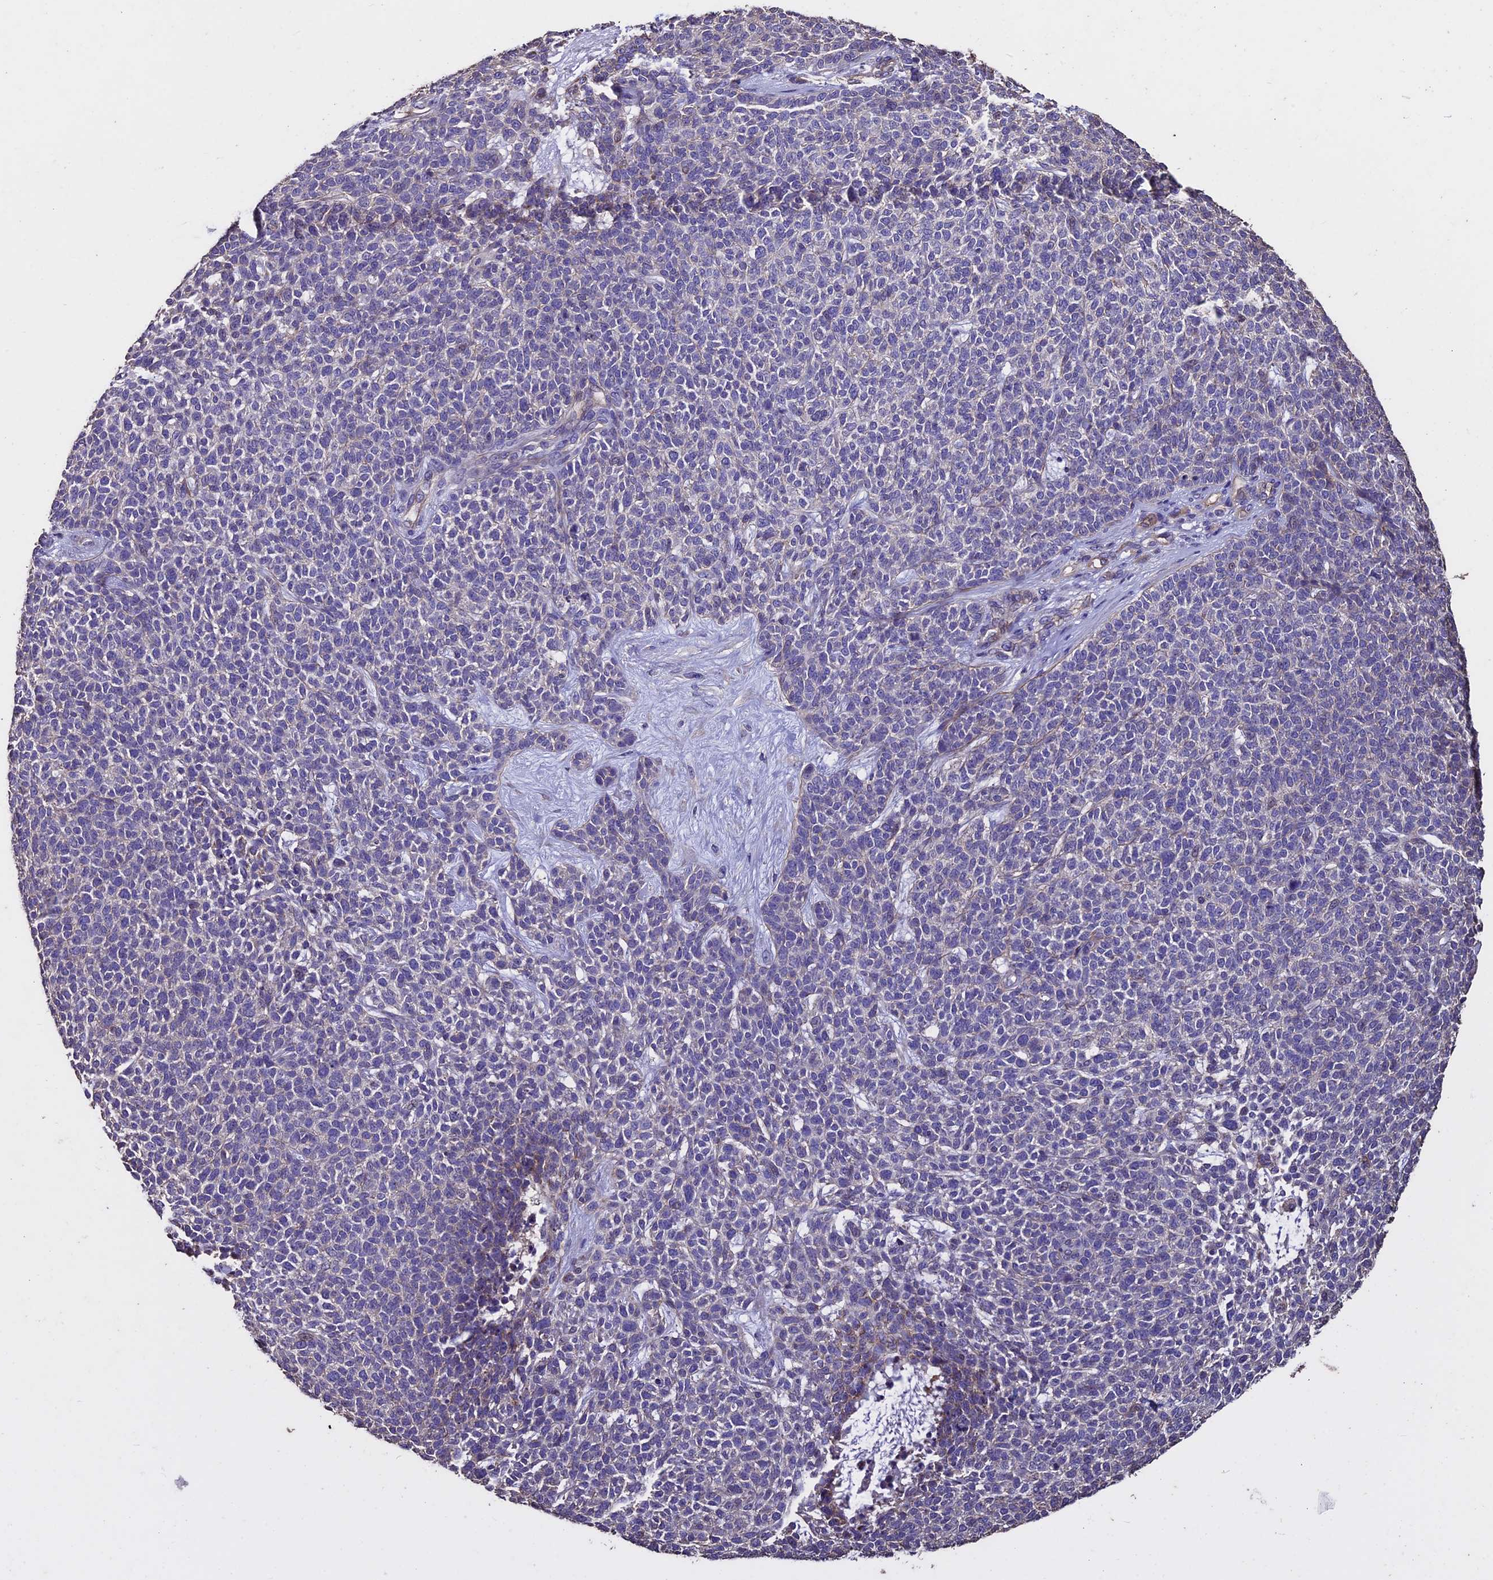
{"staining": {"intensity": "negative", "quantity": "none", "location": "none"}, "tissue": "skin cancer", "cell_type": "Tumor cells", "image_type": "cancer", "snomed": [{"axis": "morphology", "description": "Basal cell carcinoma"}, {"axis": "topography", "description": "Skin"}], "caption": "This histopathology image is of basal cell carcinoma (skin) stained with IHC to label a protein in brown with the nuclei are counter-stained blue. There is no positivity in tumor cells.", "gene": "USB1", "patient": {"sex": "female", "age": 84}}